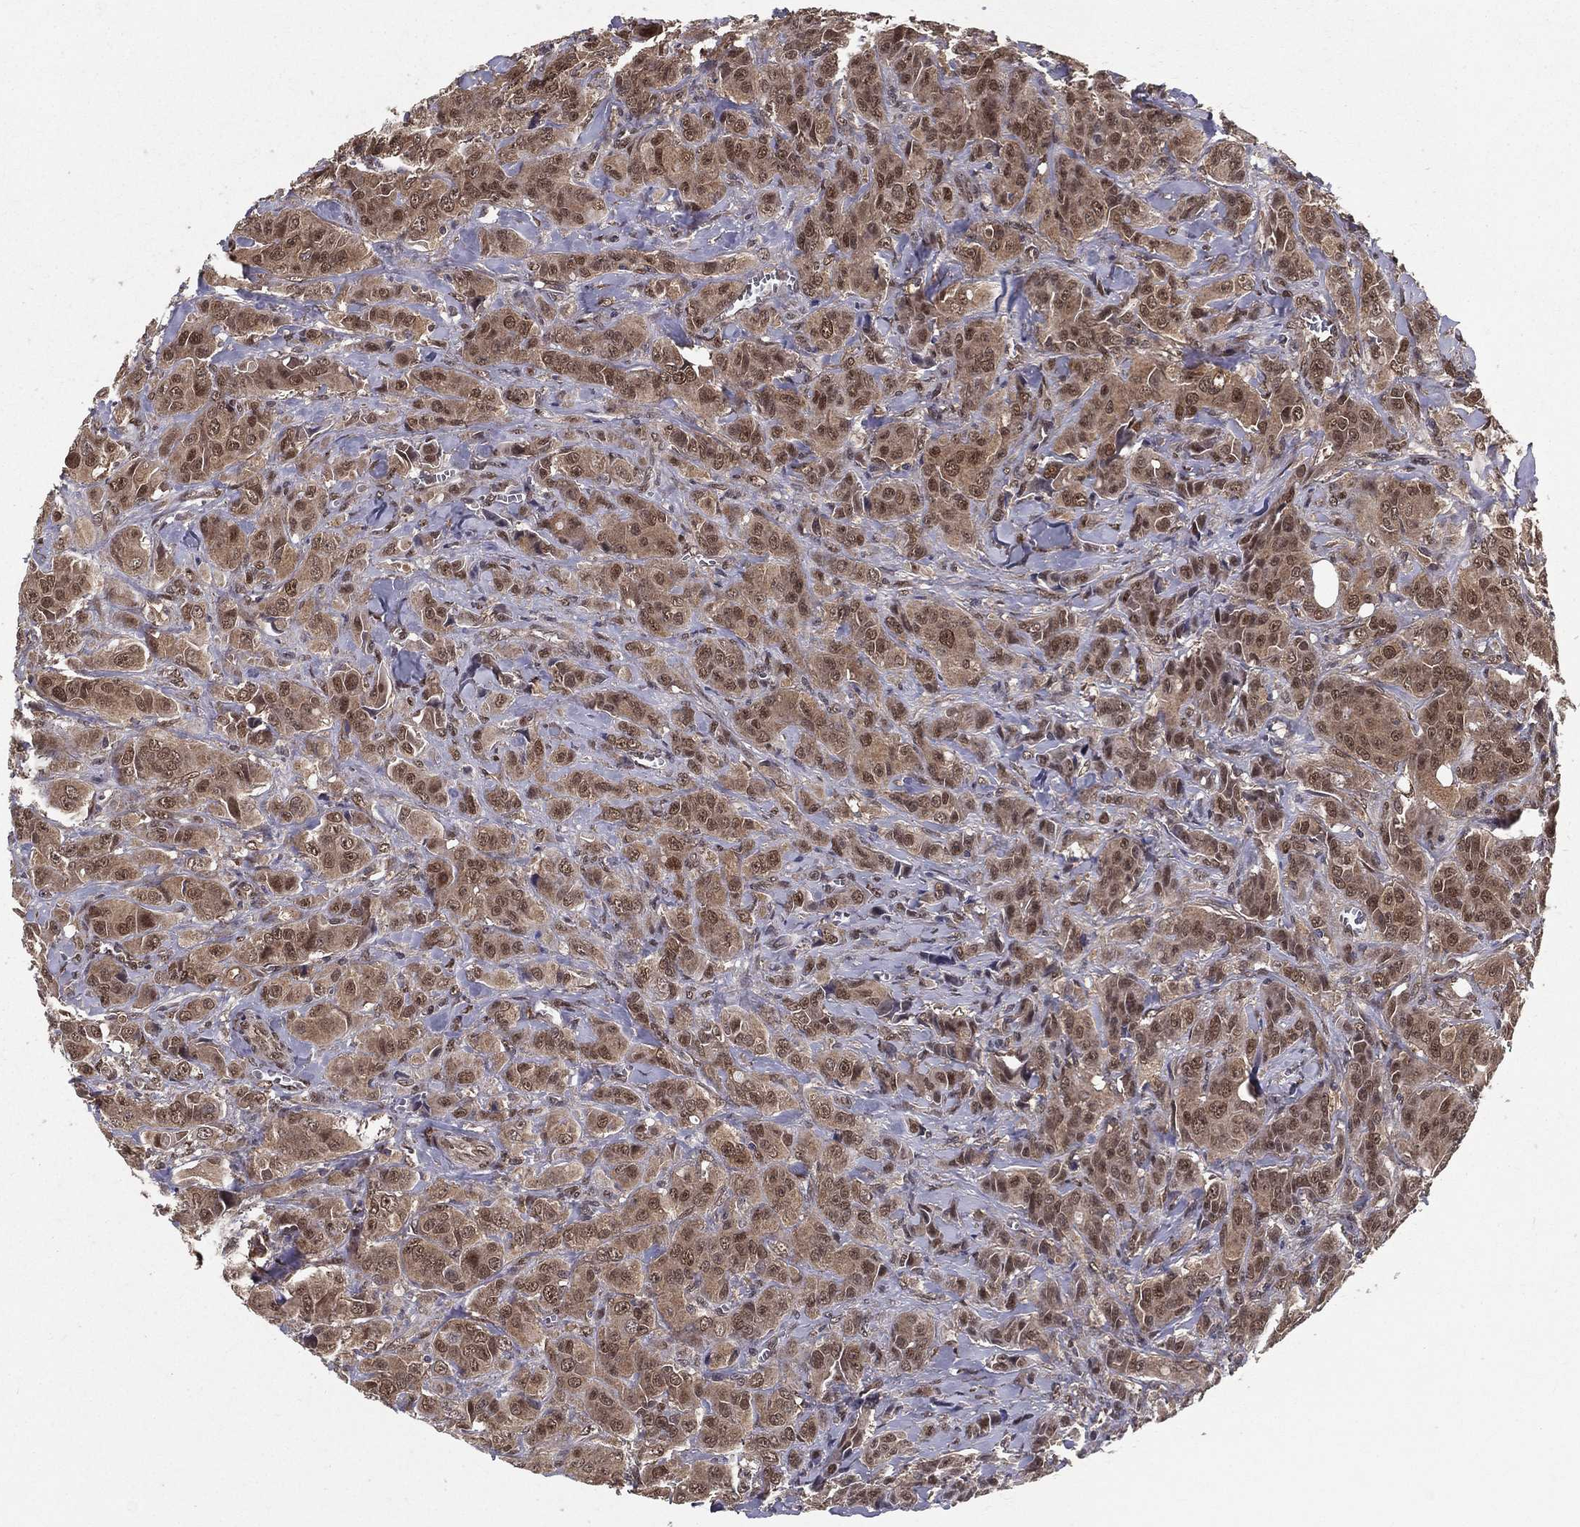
{"staining": {"intensity": "moderate", "quantity": ">75%", "location": "cytoplasmic/membranous,nuclear"}, "tissue": "breast cancer", "cell_type": "Tumor cells", "image_type": "cancer", "snomed": [{"axis": "morphology", "description": "Duct carcinoma"}, {"axis": "topography", "description": "Breast"}], "caption": "A brown stain shows moderate cytoplasmic/membranous and nuclear staining of a protein in human breast cancer (invasive ductal carcinoma) tumor cells.", "gene": "CARM1", "patient": {"sex": "female", "age": 43}}